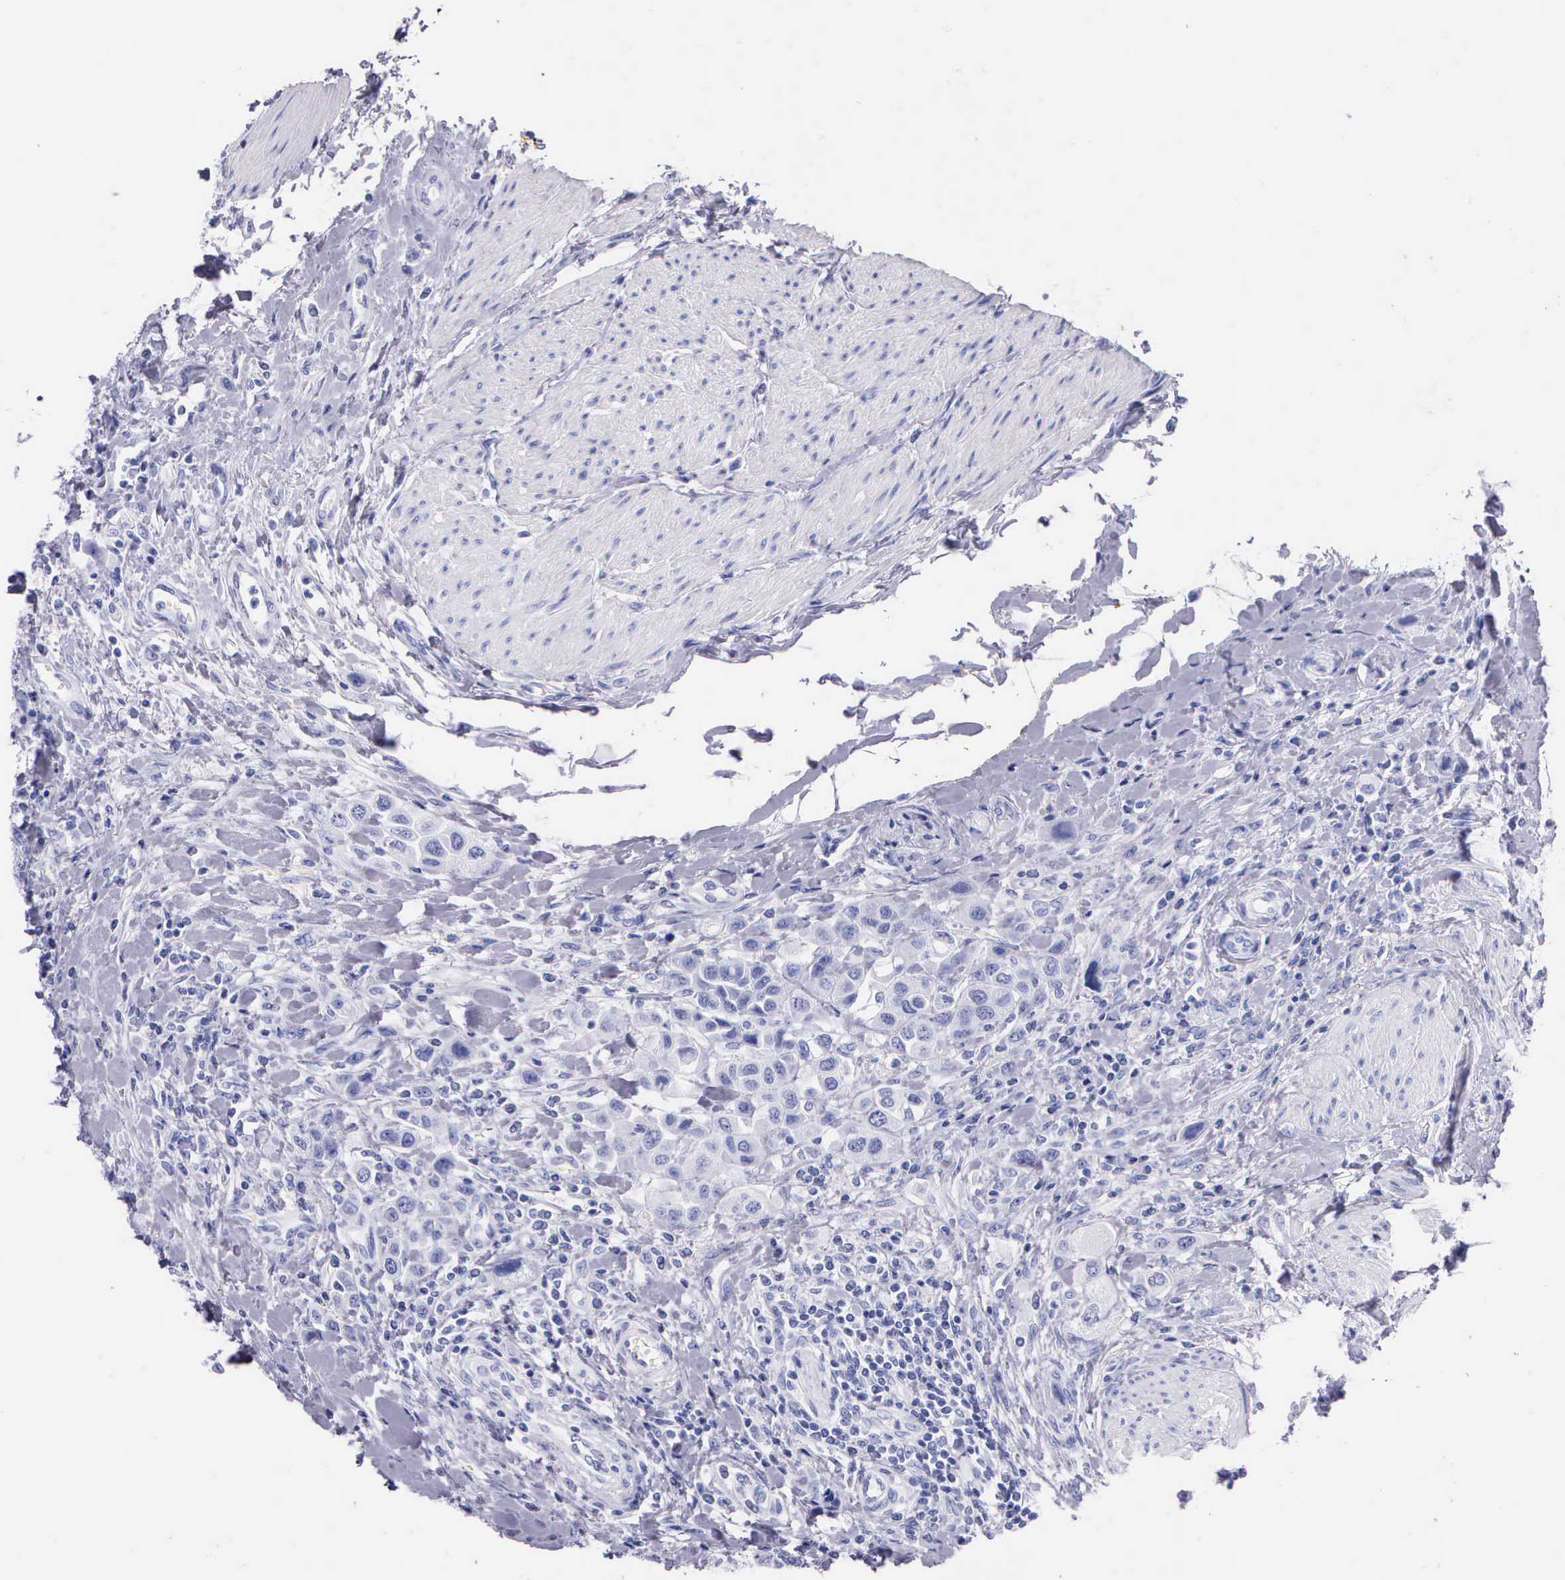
{"staining": {"intensity": "negative", "quantity": "none", "location": "none"}, "tissue": "urothelial cancer", "cell_type": "Tumor cells", "image_type": "cancer", "snomed": [{"axis": "morphology", "description": "Urothelial carcinoma, High grade"}, {"axis": "topography", "description": "Urinary bladder"}], "caption": "IHC image of neoplastic tissue: human urothelial carcinoma (high-grade) stained with DAB demonstrates no significant protein expression in tumor cells.", "gene": "KLK3", "patient": {"sex": "male", "age": 50}}